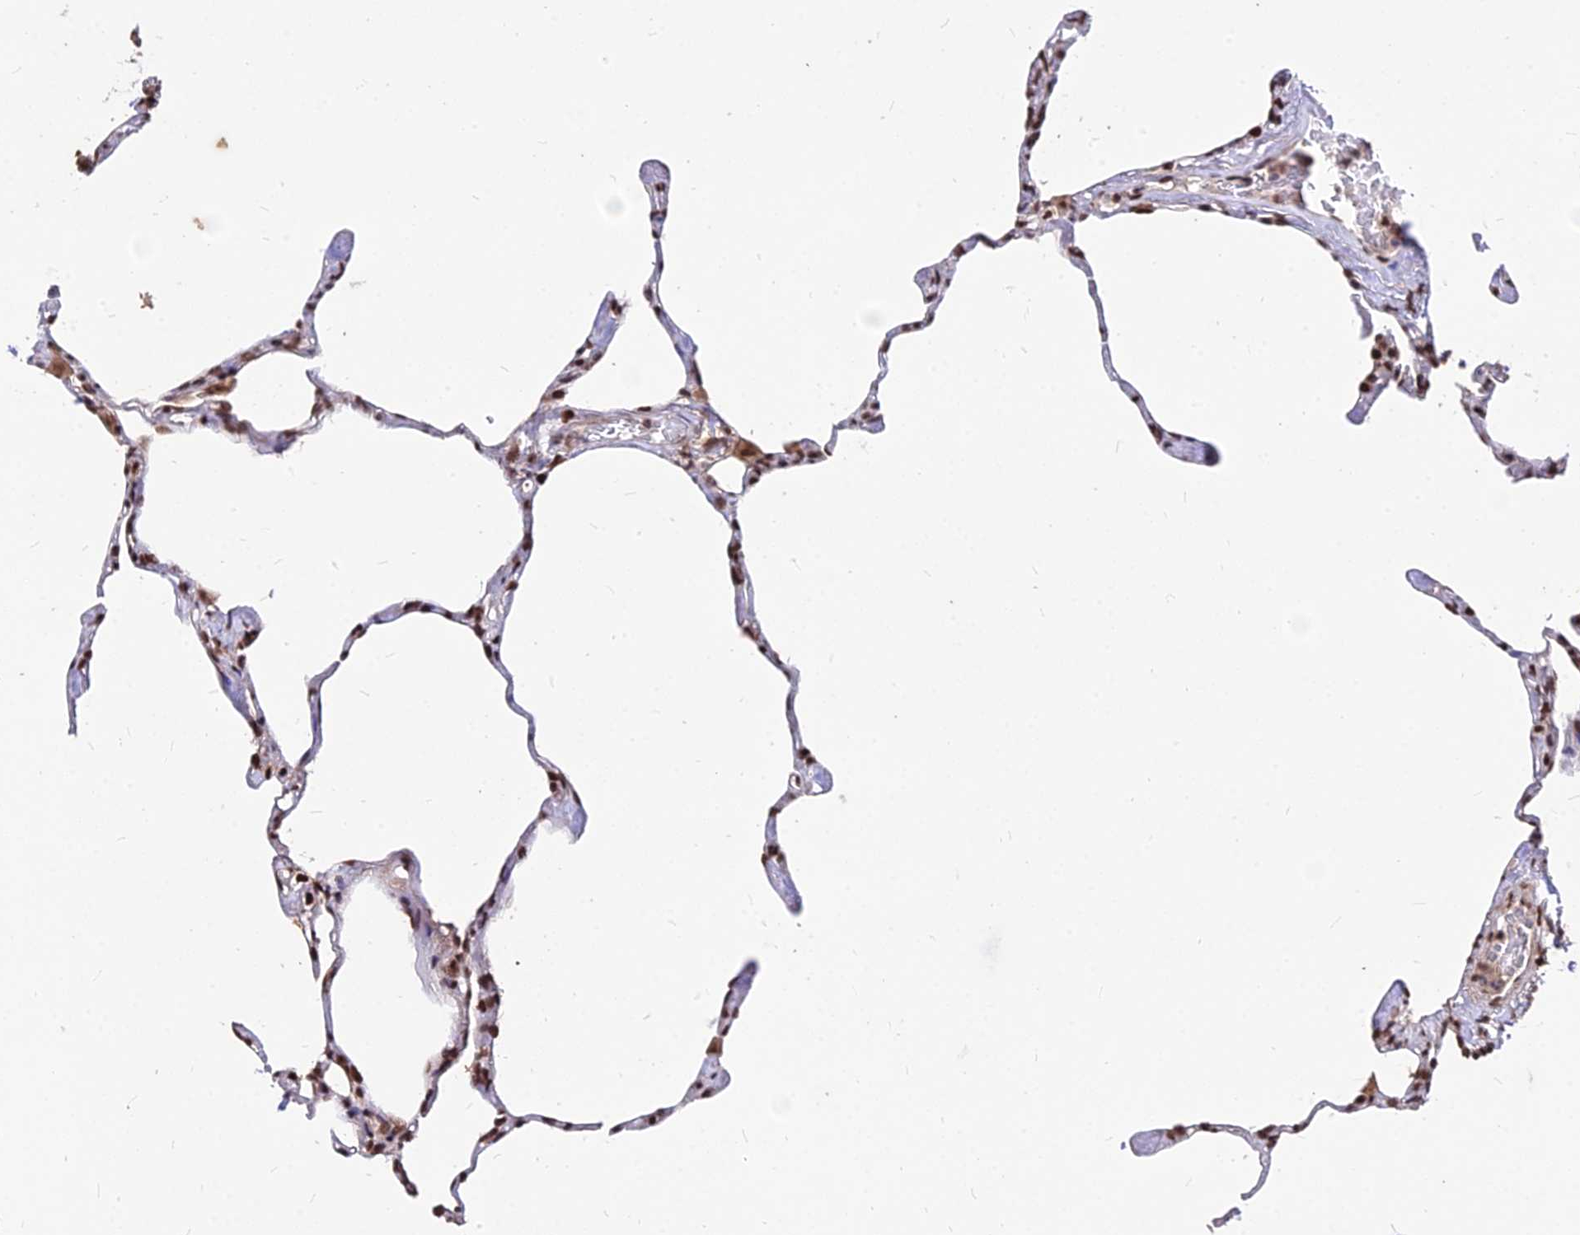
{"staining": {"intensity": "moderate", "quantity": ">75%", "location": "nuclear"}, "tissue": "lung", "cell_type": "Alveolar cells", "image_type": "normal", "snomed": [{"axis": "morphology", "description": "Normal tissue, NOS"}, {"axis": "topography", "description": "Lung"}], "caption": "High-magnification brightfield microscopy of normal lung stained with DAB (brown) and counterstained with hematoxylin (blue). alveolar cells exhibit moderate nuclear staining is seen in about>75% of cells.", "gene": "ZBED4", "patient": {"sex": "male", "age": 65}}